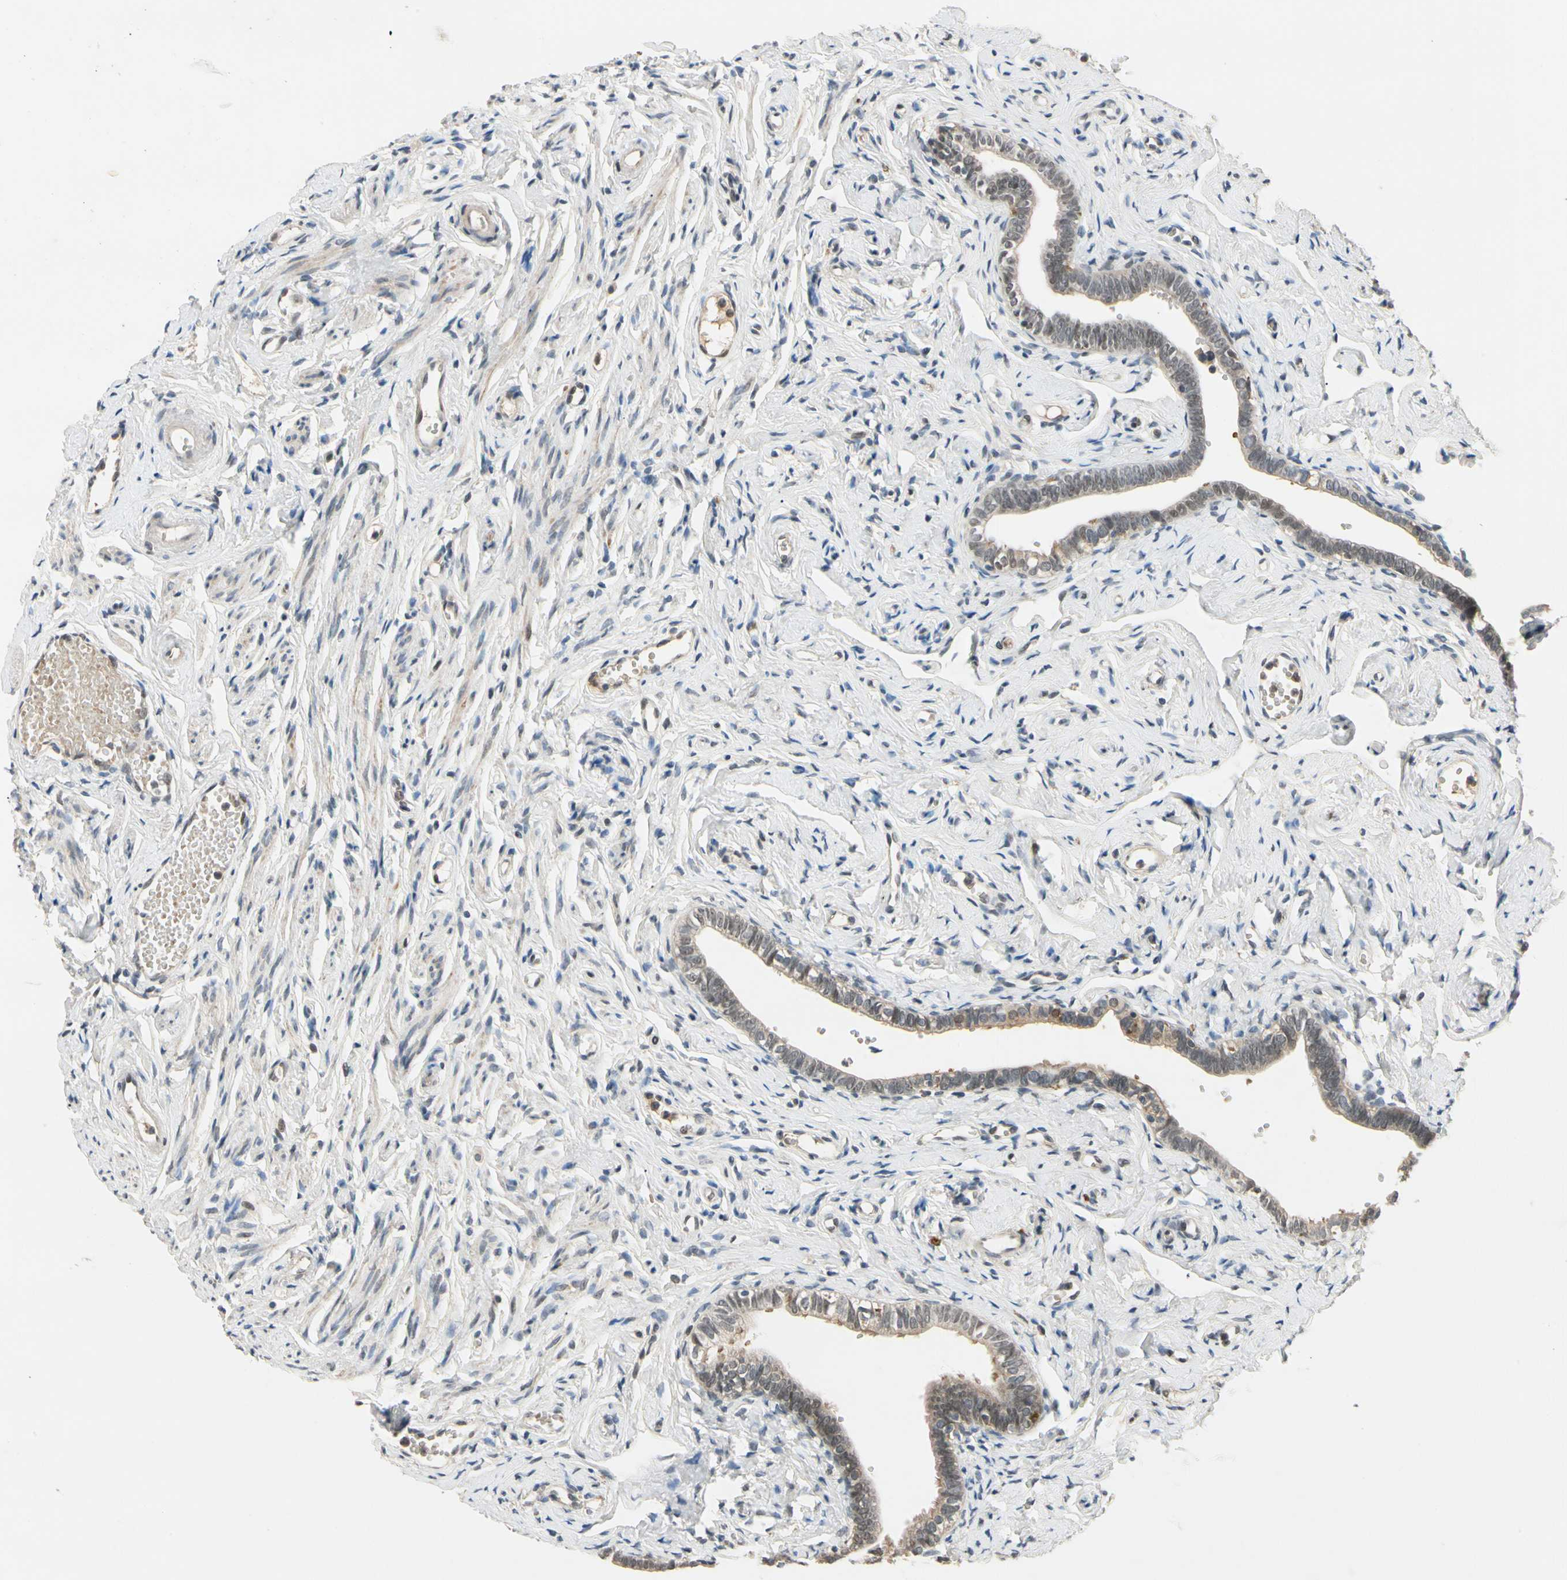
{"staining": {"intensity": "moderate", "quantity": ">75%", "location": "cytoplasmic/membranous"}, "tissue": "fallopian tube", "cell_type": "Glandular cells", "image_type": "normal", "snomed": [{"axis": "morphology", "description": "Normal tissue, NOS"}, {"axis": "topography", "description": "Fallopian tube"}], "caption": "Immunohistochemical staining of normal human fallopian tube reveals medium levels of moderate cytoplasmic/membranous staining in approximately >75% of glandular cells. The staining was performed using DAB to visualize the protein expression in brown, while the nuclei were stained in blue with hematoxylin (Magnification: 20x).", "gene": "RIOX2", "patient": {"sex": "female", "age": 71}}